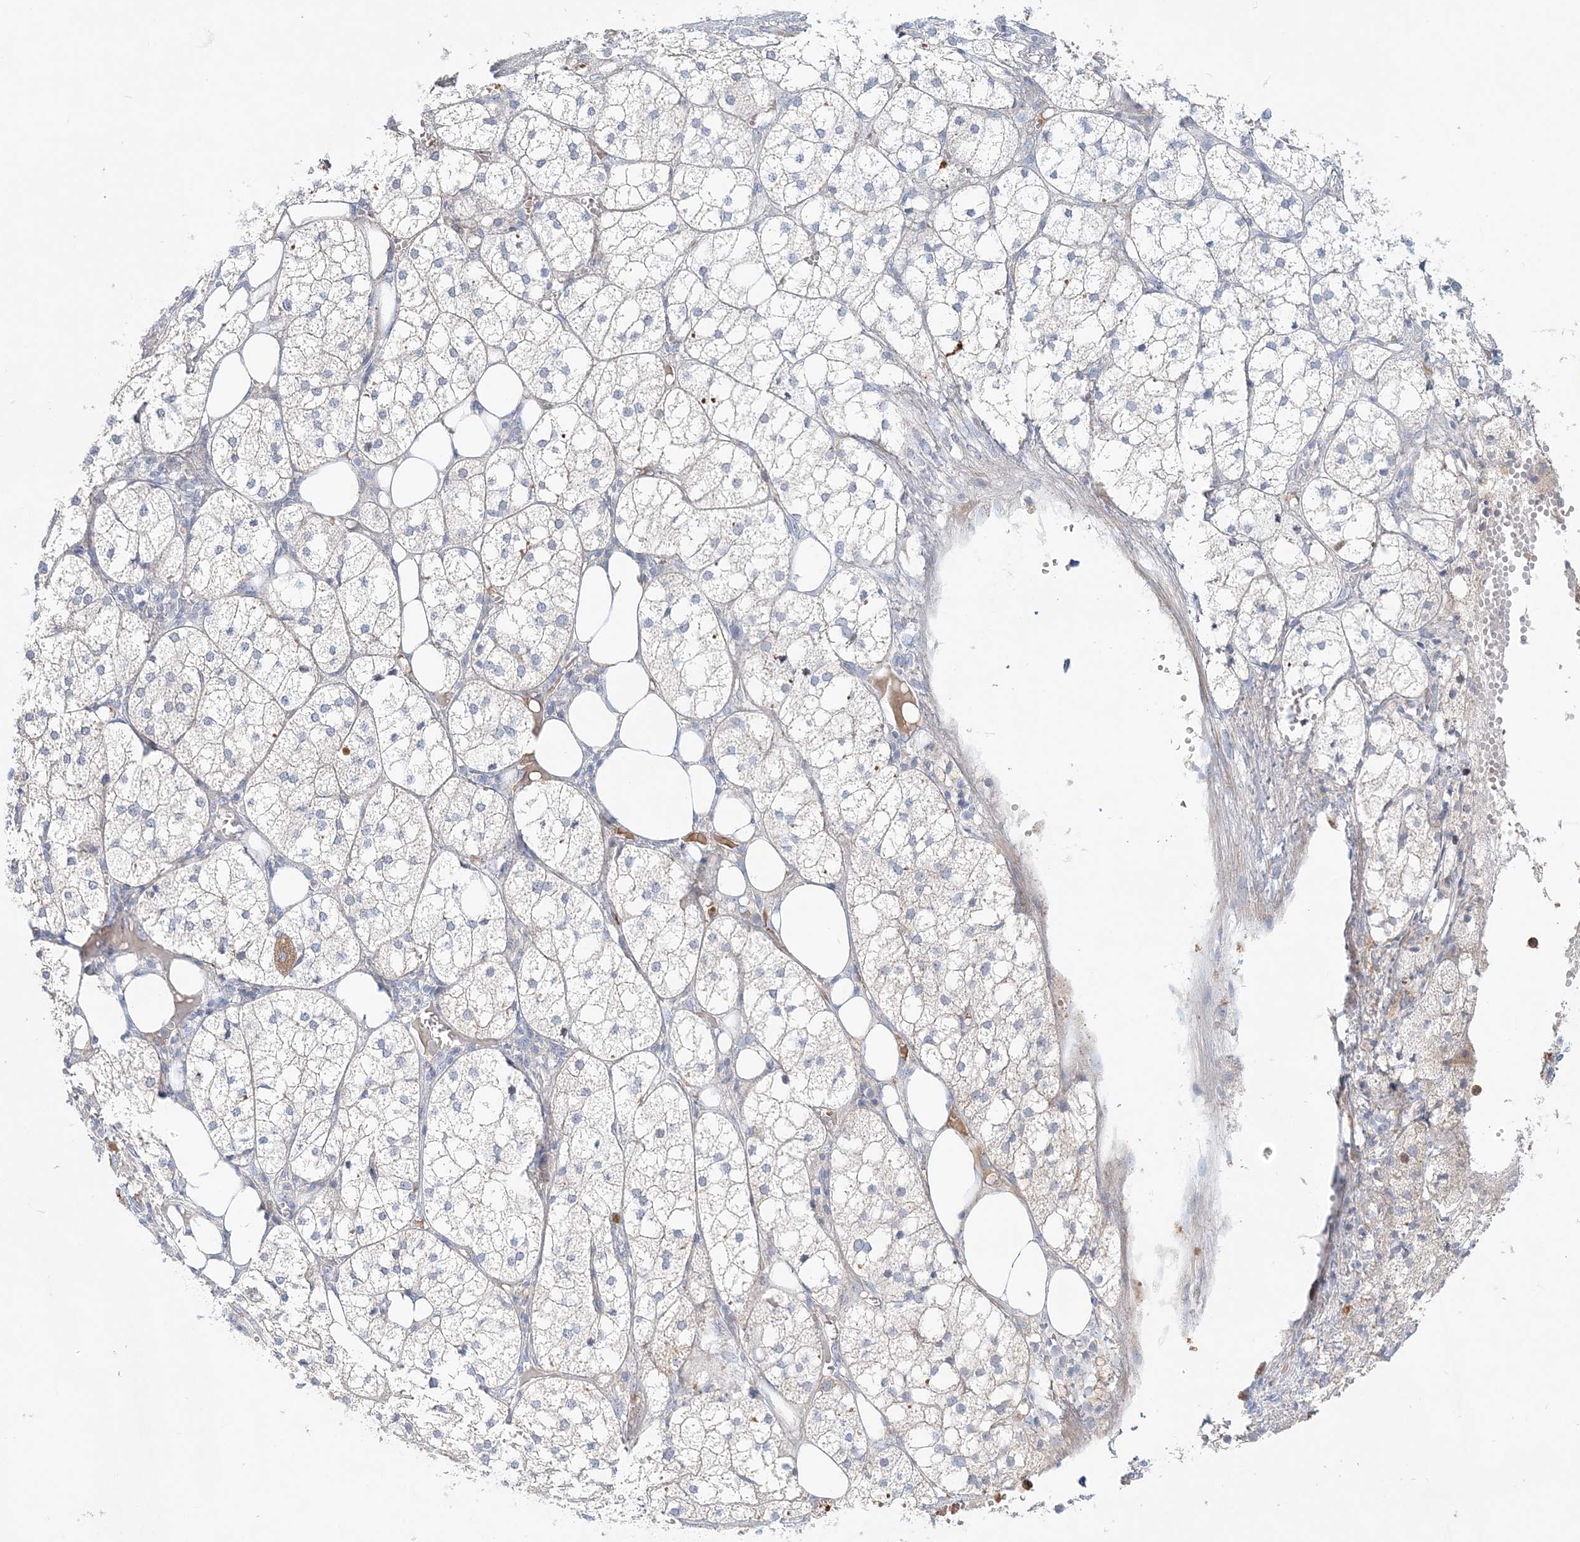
{"staining": {"intensity": "moderate", "quantity": "<25%", "location": "cytoplasmic/membranous"}, "tissue": "adrenal gland", "cell_type": "Glandular cells", "image_type": "normal", "snomed": [{"axis": "morphology", "description": "Normal tissue, NOS"}, {"axis": "topography", "description": "Adrenal gland"}], "caption": "A high-resolution histopathology image shows immunohistochemistry (IHC) staining of normal adrenal gland, which exhibits moderate cytoplasmic/membranous staining in about <25% of glandular cells.", "gene": "DNAH5", "patient": {"sex": "female", "age": 61}}